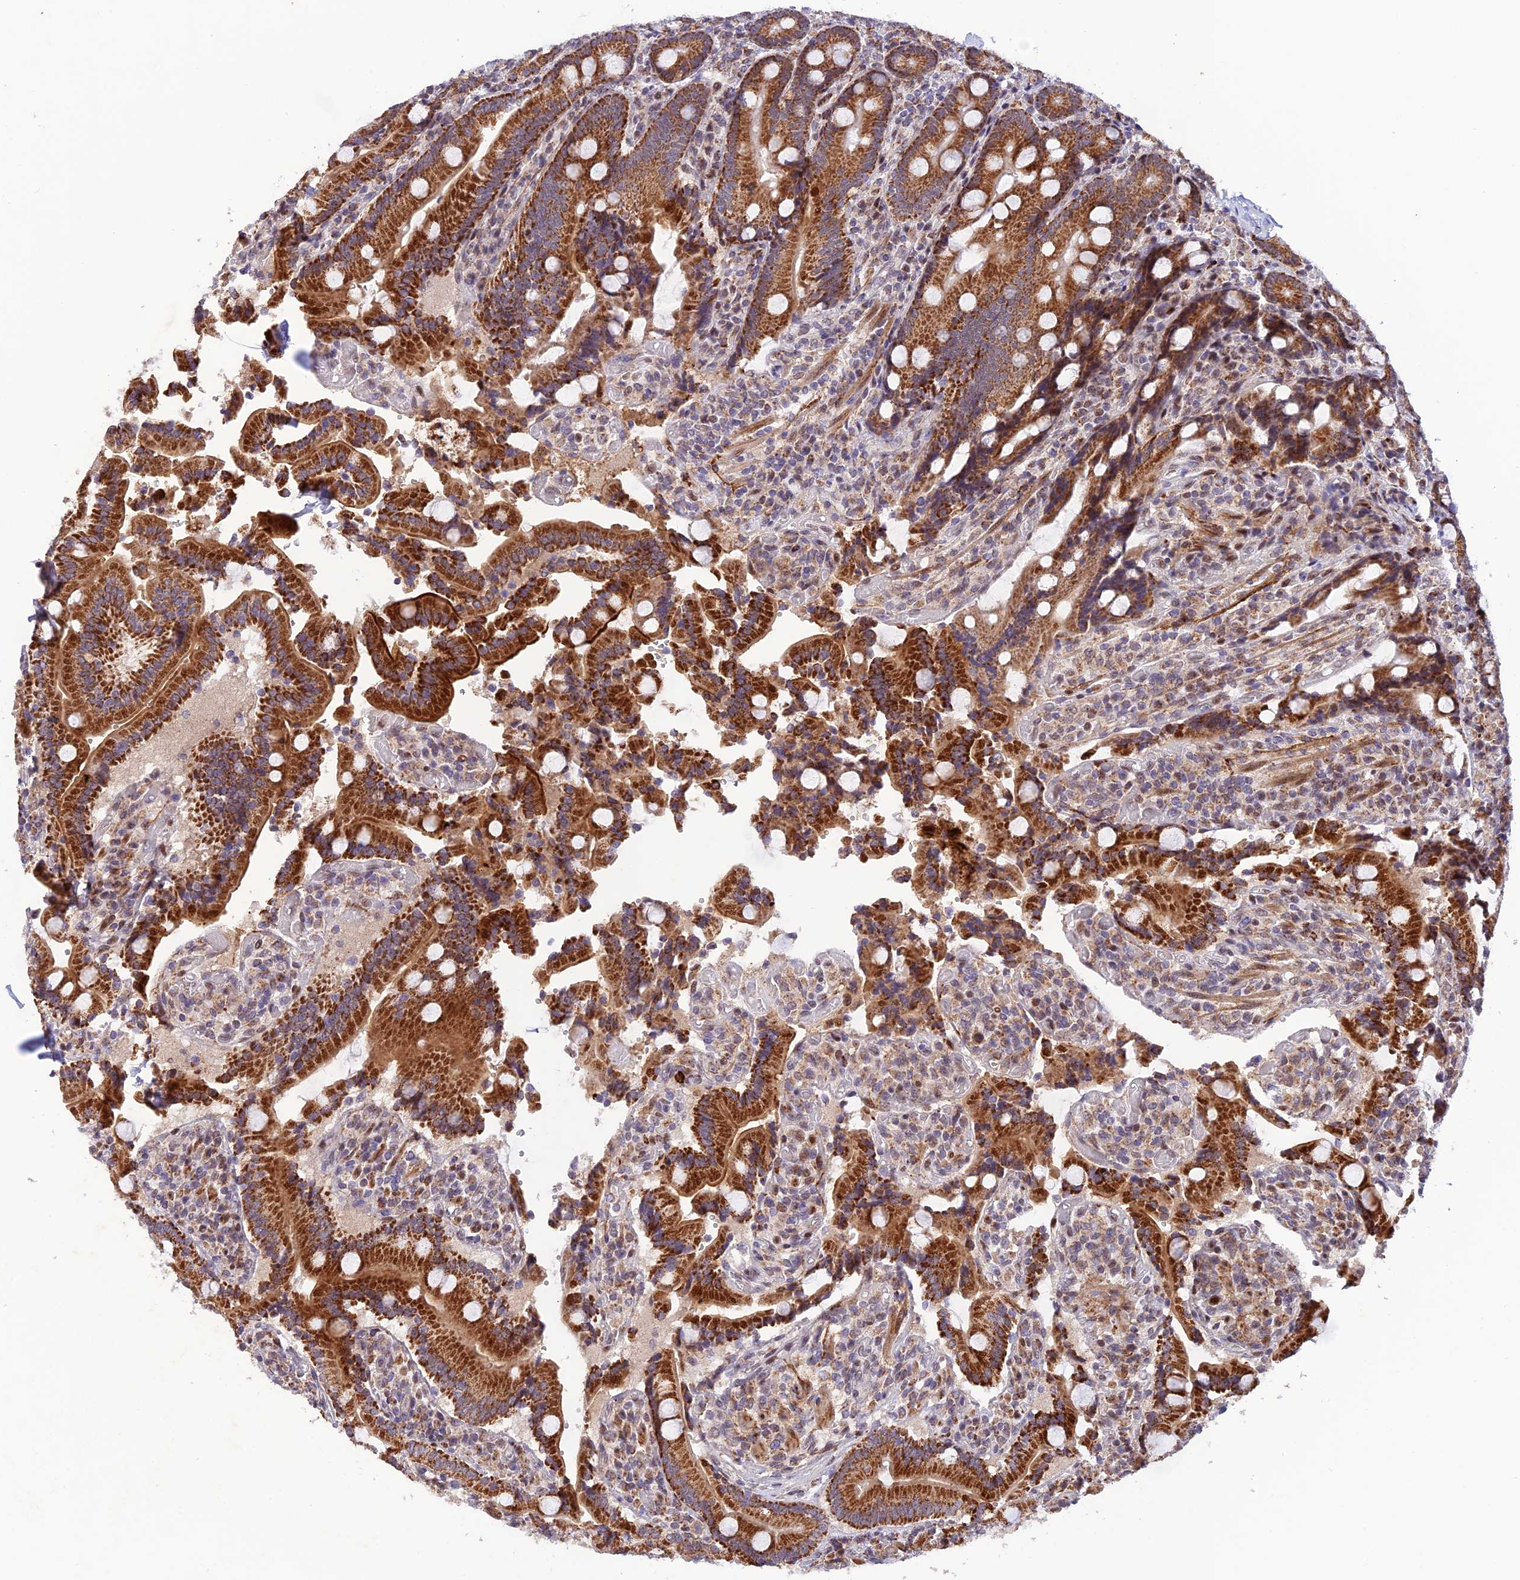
{"staining": {"intensity": "strong", "quantity": ">75%", "location": "cytoplasmic/membranous"}, "tissue": "duodenum", "cell_type": "Glandular cells", "image_type": "normal", "snomed": [{"axis": "morphology", "description": "Normal tissue, NOS"}, {"axis": "topography", "description": "Duodenum"}], "caption": "Unremarkable duodenum shows strong cytoplasmic/membranous positivity in approximately >75% of glandular cells, visualized by immunohistochemistry.", "gene": "WDR55", "patient": {"sex": "female", "age": 62}}